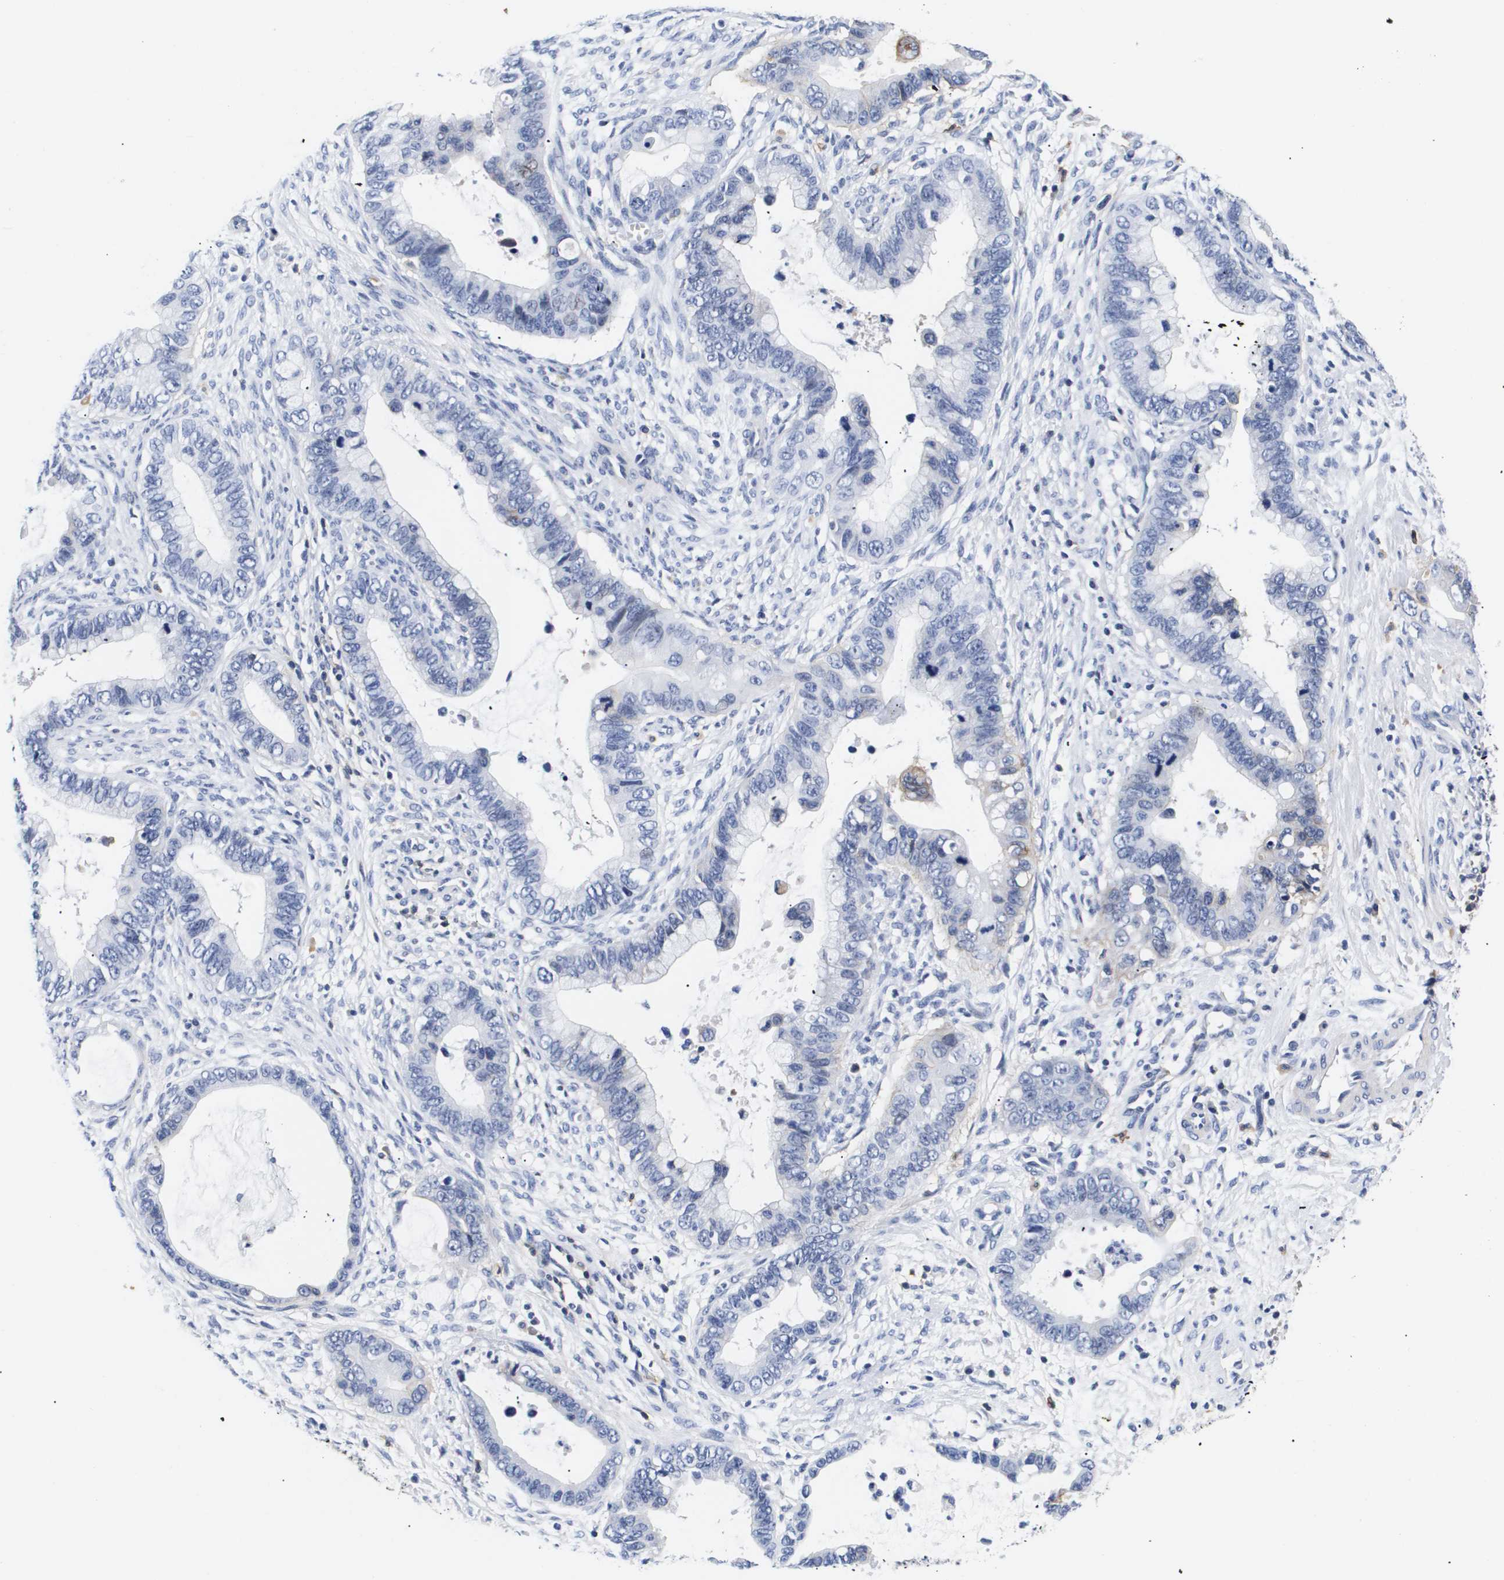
{"staining": {"intensity": "negative", "quantity": "none", "location": "none"}, "tissue": "cervical cancer", "cell_type": "Tumor cells", "image_type": "cancer", "snomed": [{"axis": "morphology", "description": "Adenocarcinoma, NOS"}, {"axis": "topography", "description": "Cervix"}], "caption": "Immunohistochemical staining of cervical adenocarcinoma shows no significant staining in tumor cells.", "gene": "SHD", "patient": {"sex": "female", "age": 44}}